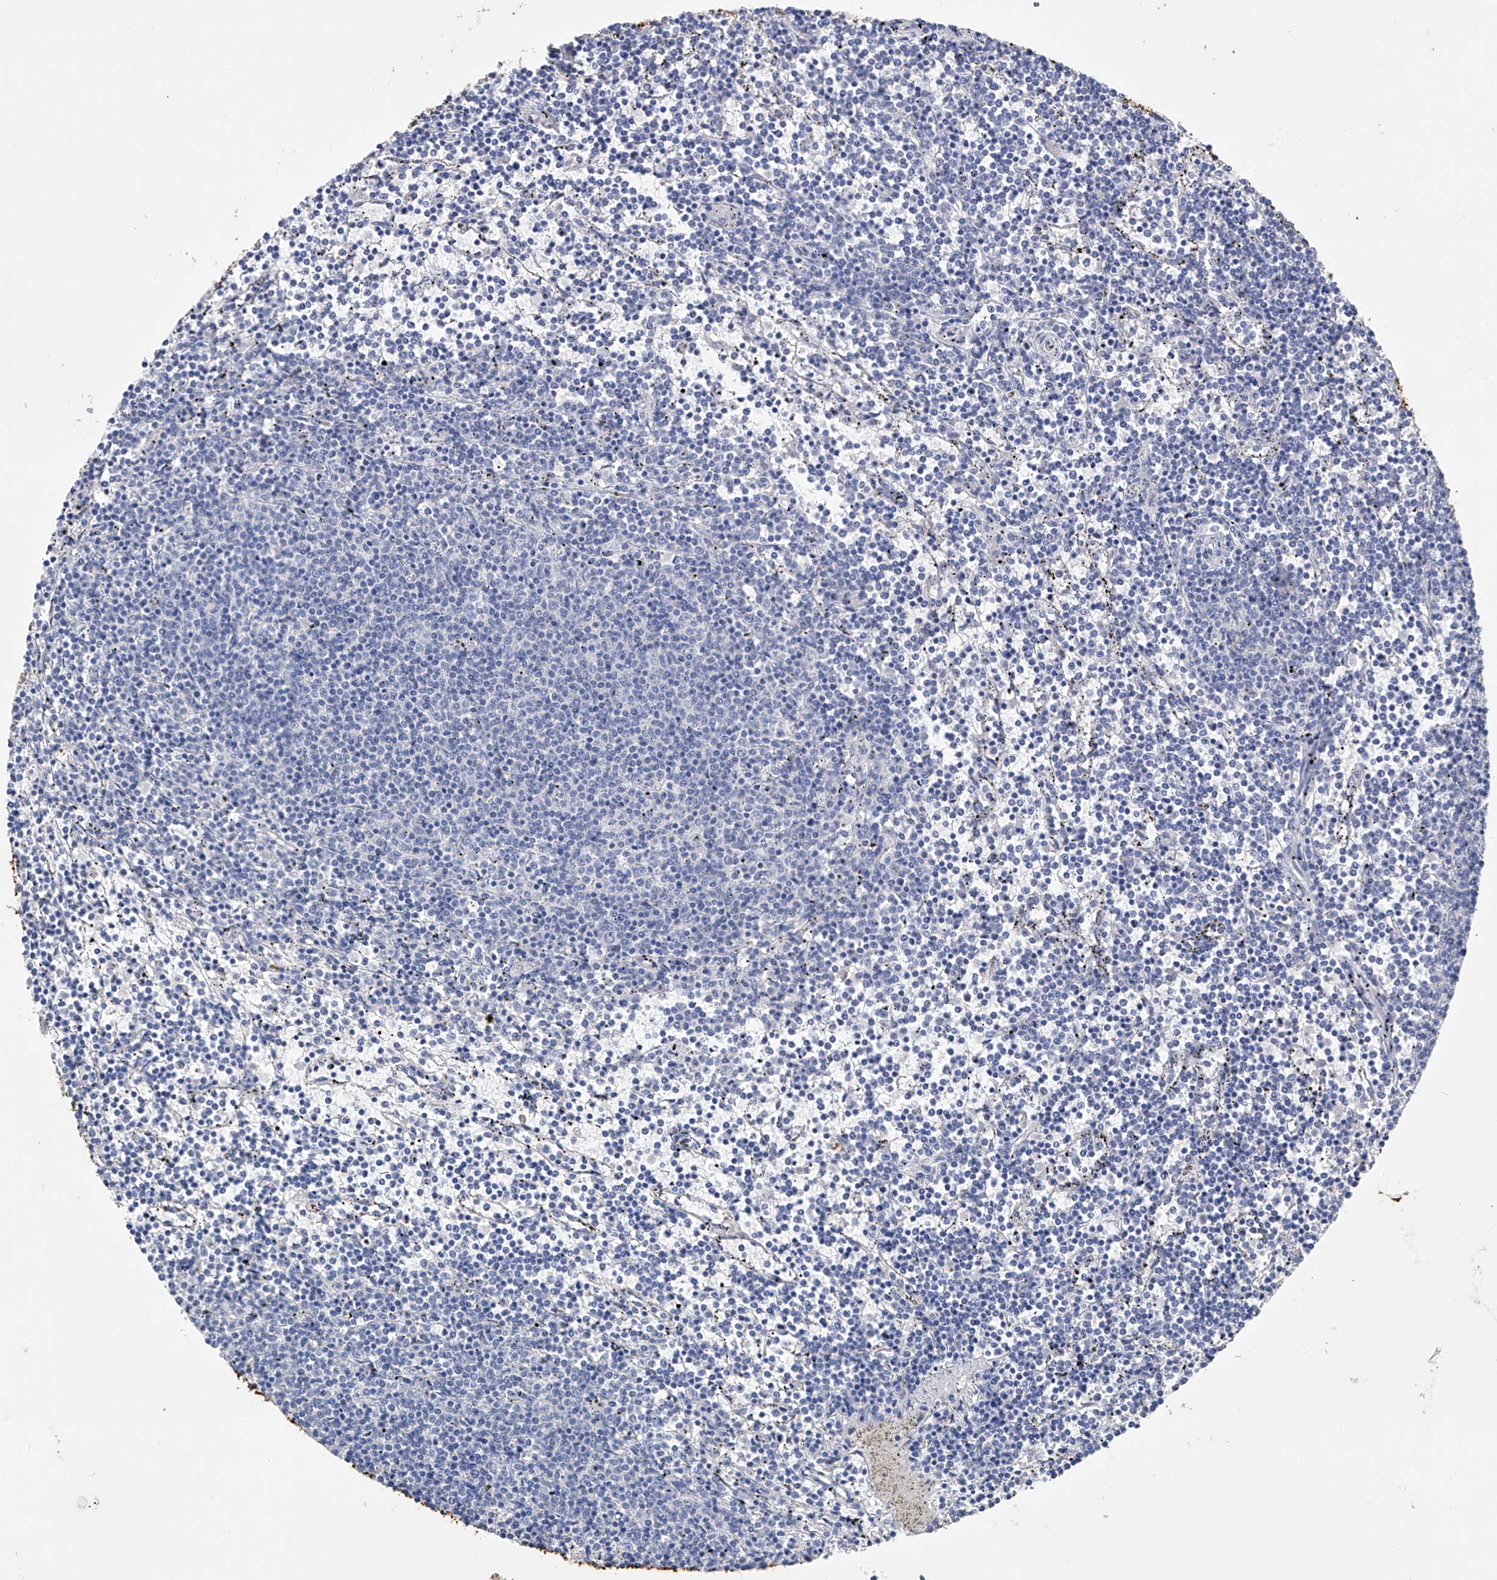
{"staining": {"intensity": "negative", "quantity": "none", "location": "none"}, "tissue": "lymphoma", "cell_type": "Tumor cells", "image_type": "cancer", "snomed": [{"axis": "morphology", "description": "Malignant lymphoma, non-Hodgkin's type, Low grade"}, {"axis": "topography", "description": "Spleen"}], "caption": "Lymphoma was stained to show a protein in brown. There is no significant positivity in tumor cells.", "gene": "ADRA1A", "patient": {"sex": "female", "age": 50}}